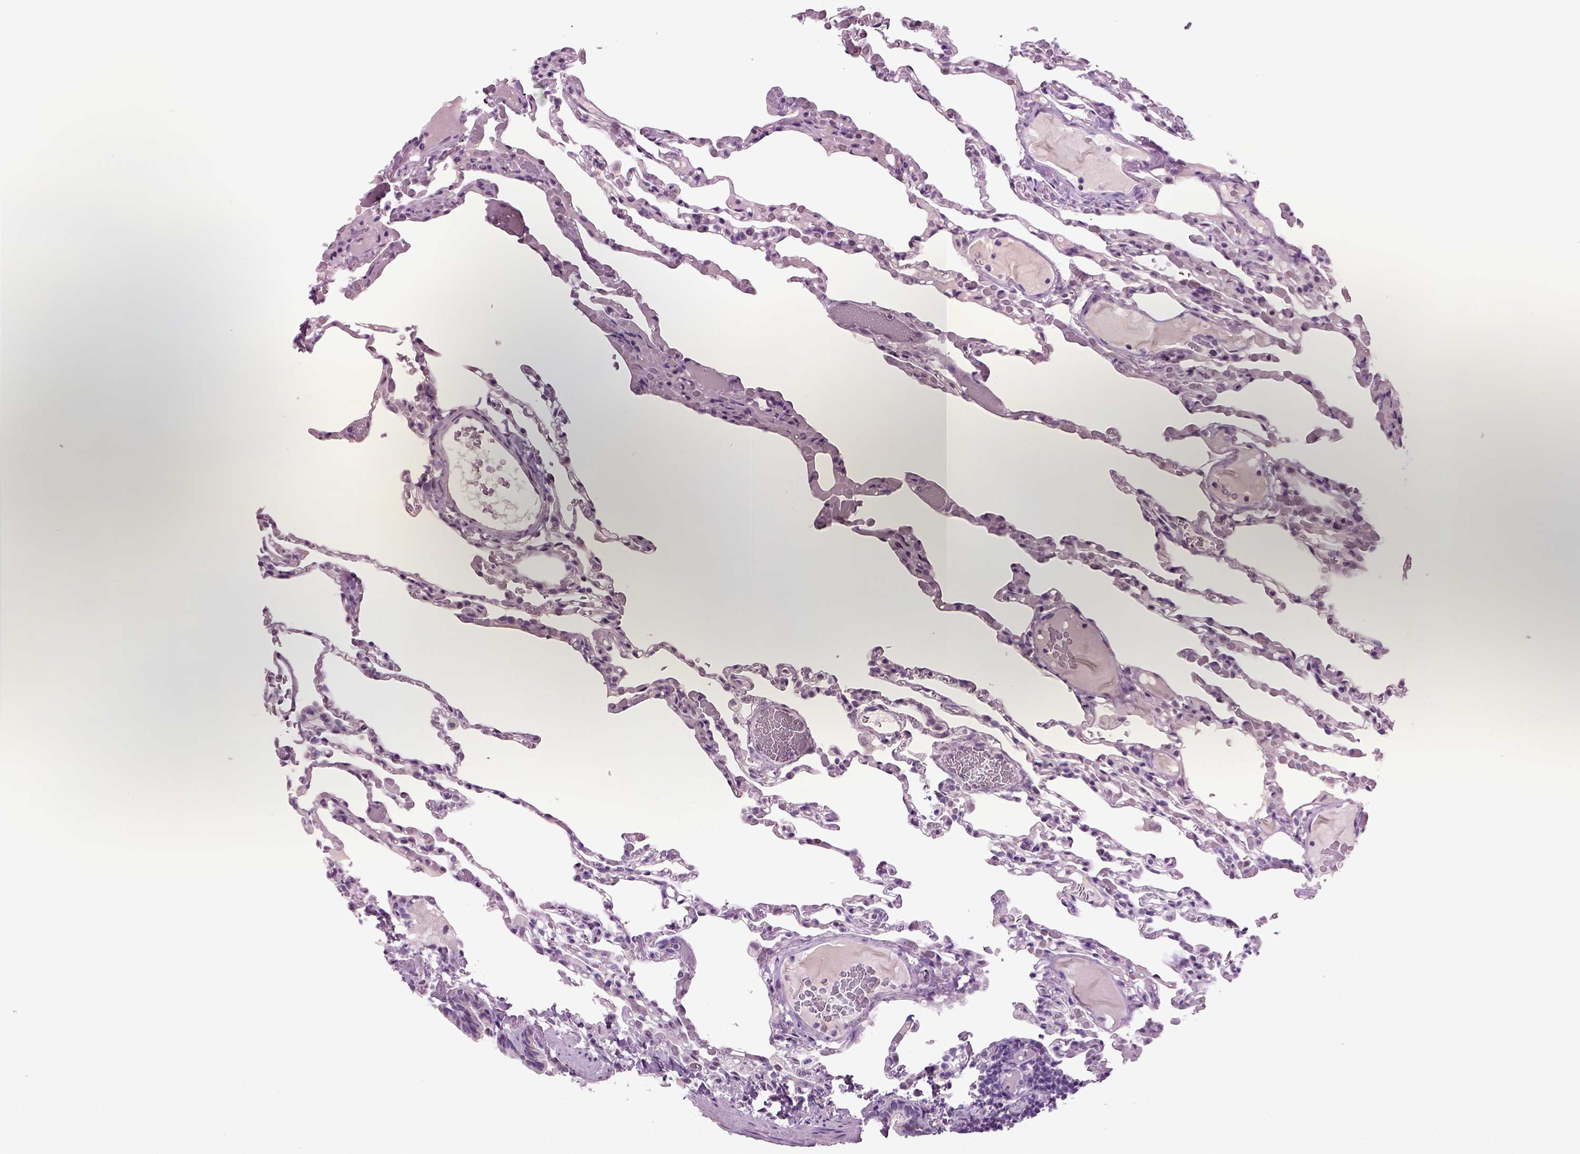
{"staining": {"intensity": "negative", "quantity": "none", "location": "none"}, "tissue": "lung", "cell_type": "Alveolar cells", "image_type": "normal", "snomed": [{"axis": "morphology", "description": "Normal tissue, NOS"}, {"axis": "topography", "description": "Lung"}], "caption": "Immunohistochemical staining of benign lung demonstrates no significant expression in alveolar cells. Nuclei are stained in blue.", "gene": "COL9A2", "patient": {"sex": "female", "age": 43}}